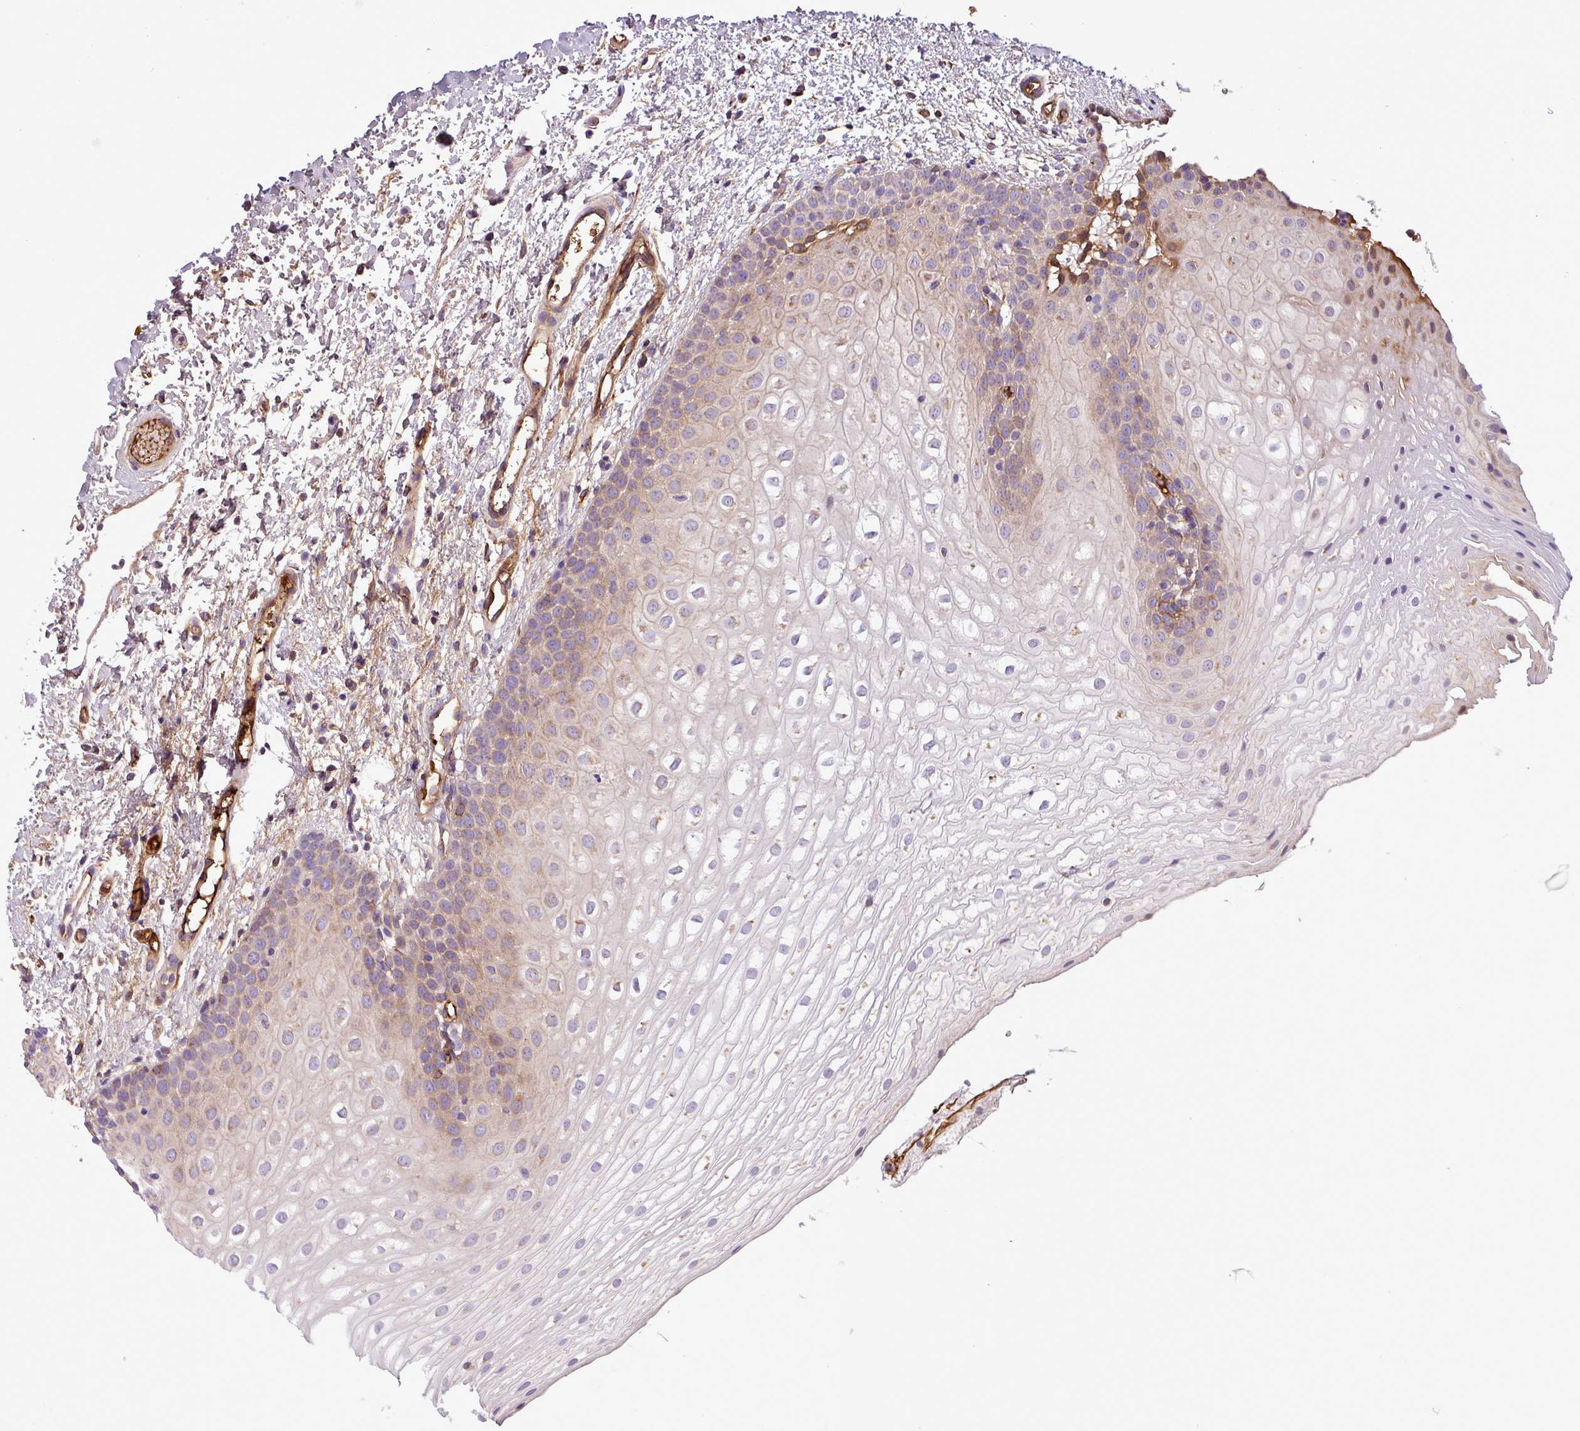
{"staining": {"intensity": "moderate", "quantity": "25%-75%", "location": "cytoplasmic/membranous"}, "tissue": "oral mucosa", "cell_type": "Squamous epithelial cells", "image_type": "normal", "snomed": [{"axis": "morphology", "description": "Normal tissue, NOS"}, {"axis": "topography", "description": "Oral tissue"}], "caption": "Oral mucosa was stained to show a protein in brown. There is medium levels of moderate cytoplasmic/membranous staining in approximately 25%-75% of squamous epithelial cells. The protein of interest is shown in brown color, while the nuclei are stained blue.", "gene": "CWH43", "patient": {"sex": "female", "age": 54}}